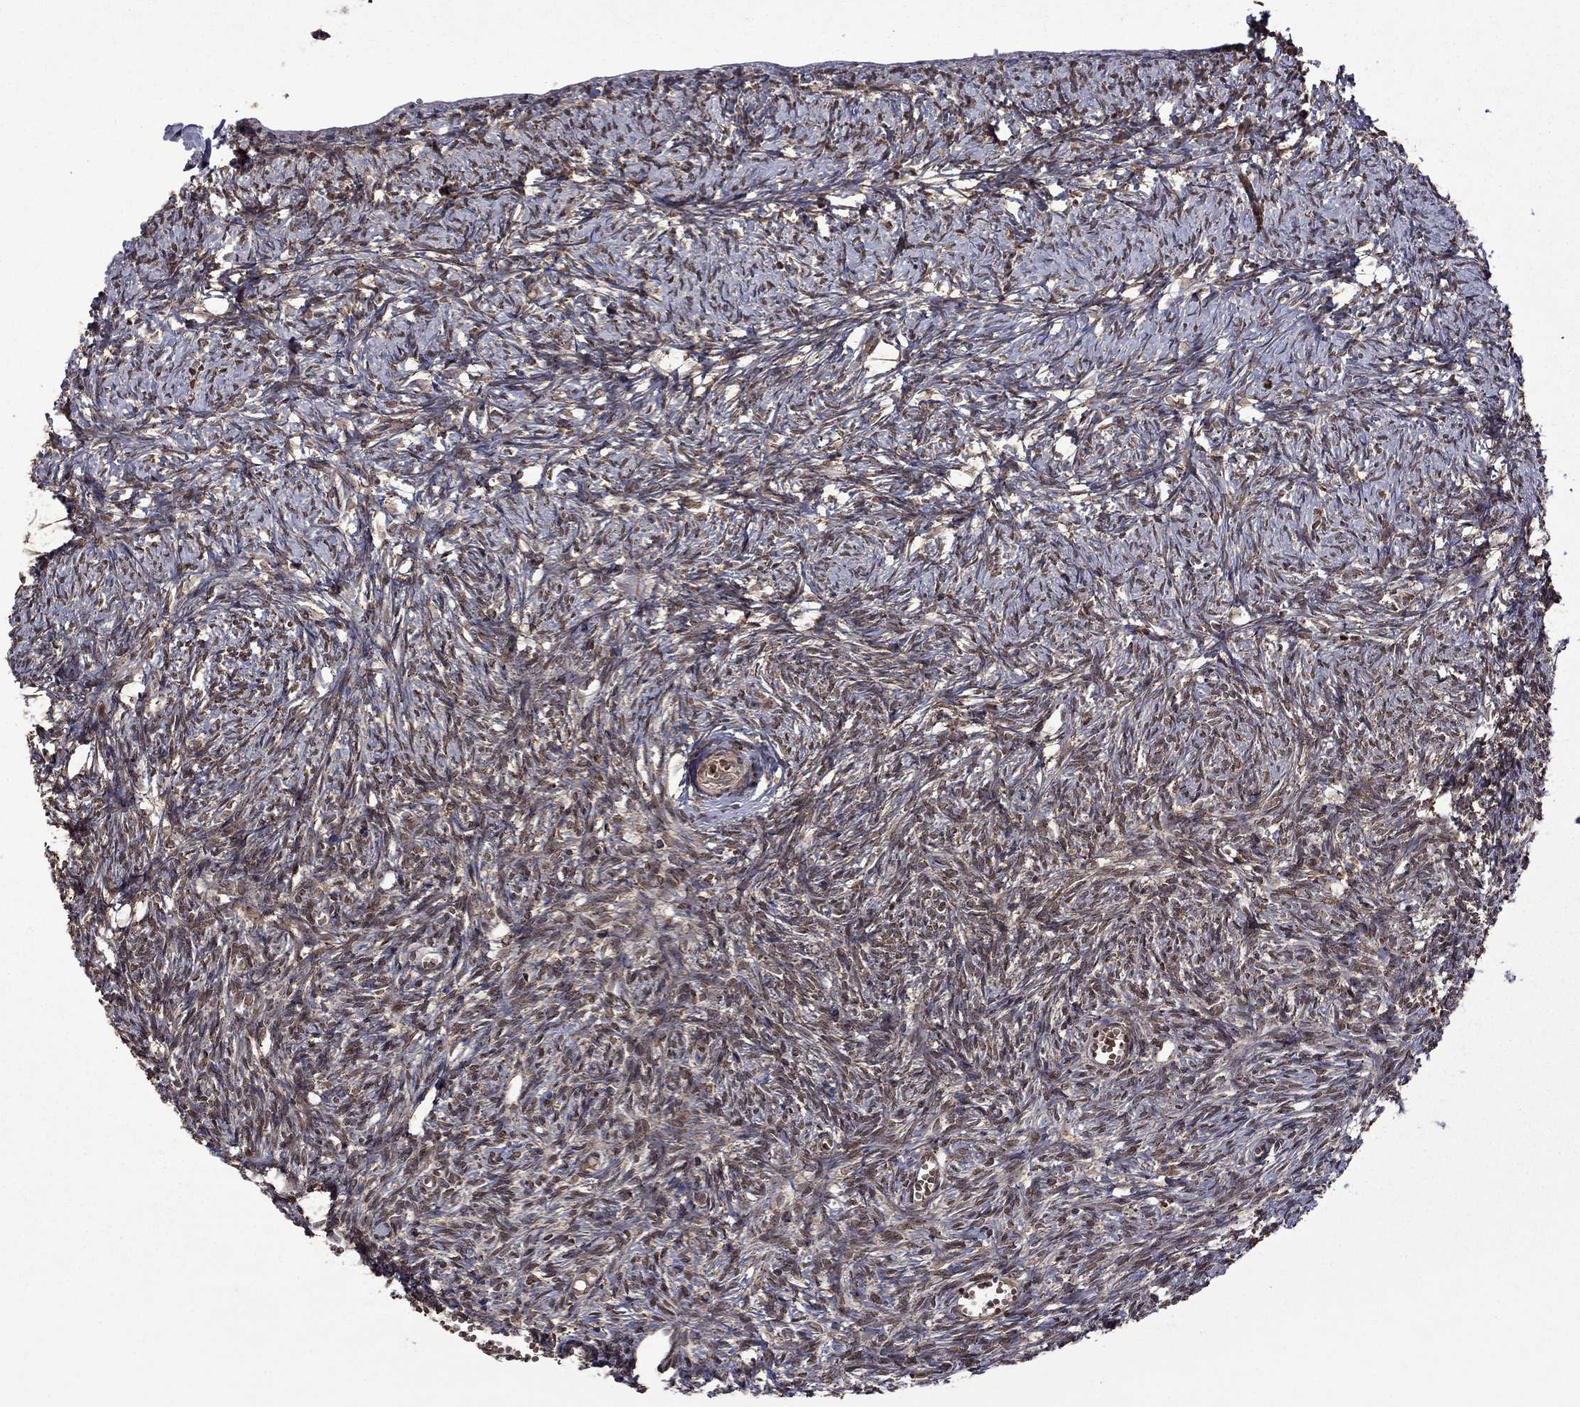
{"staining": {"intensity": "moderate", "quantity": "25%-75%", "location": "cytoplasmic/membranous"}, "tissue": "ovary", "cell_type": "Ovarian stroma cells", "image_type": "normal", "snomed": [{"axis": "morphology", "description": "Normal tissue, NOS"}, {"axis": "topography", "description": "Ovary"}], "caption": "This is an image of IHC staining of normal ovary, which shows moderate positivity in the cytoplasmic/membranous of ovarian stroma cells.", "gene": "ITM2B", "patient": {"sex": "female", "age": 43}}